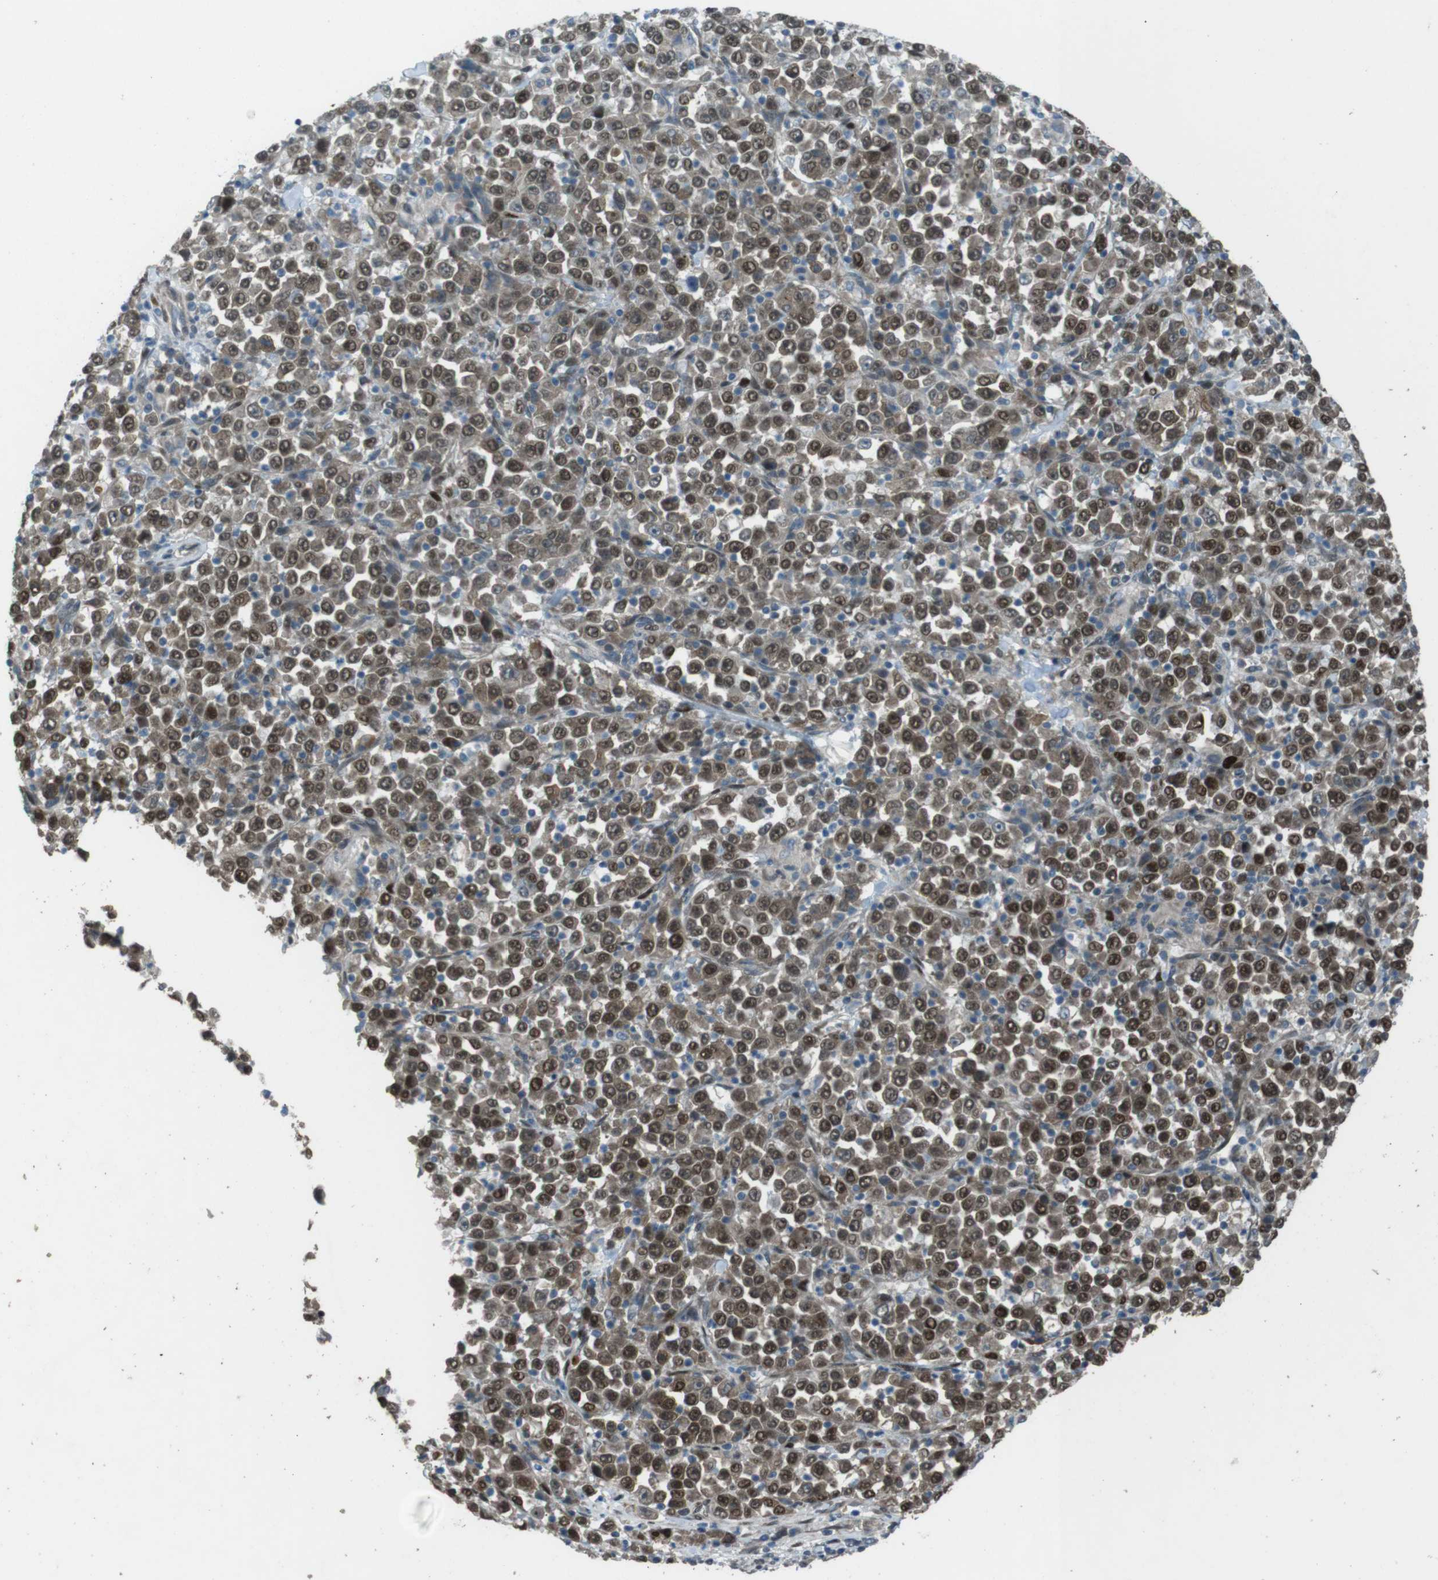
{"staining": {"intensity": "moderate", "quantity": ">75%", "location": "cytoplasmic/membranous,nuclear"}, "tissue": "stomach cancer", "cell_type": "Tumor cells", "image_type": "cancer", "snomed": [{"axis": "morphology", "description": "Normal tissue, NOS"}, {"axis": "morphology", "description": "Adenocarcinoma, NOS"}, {"axis": "topography", "description": "Stomach, upper"}, {"axis": "topography", "description": "Stomach"}], "caption": "Protein expression analysis of stomach cancer (adenocarcinoma) demonstrates moderate cytoplasmic/membranous and nuclear expression in approximately >75% of tumor cells.", "gene": "ZNF330", "patient": {"sex": "male", "age": 59}}